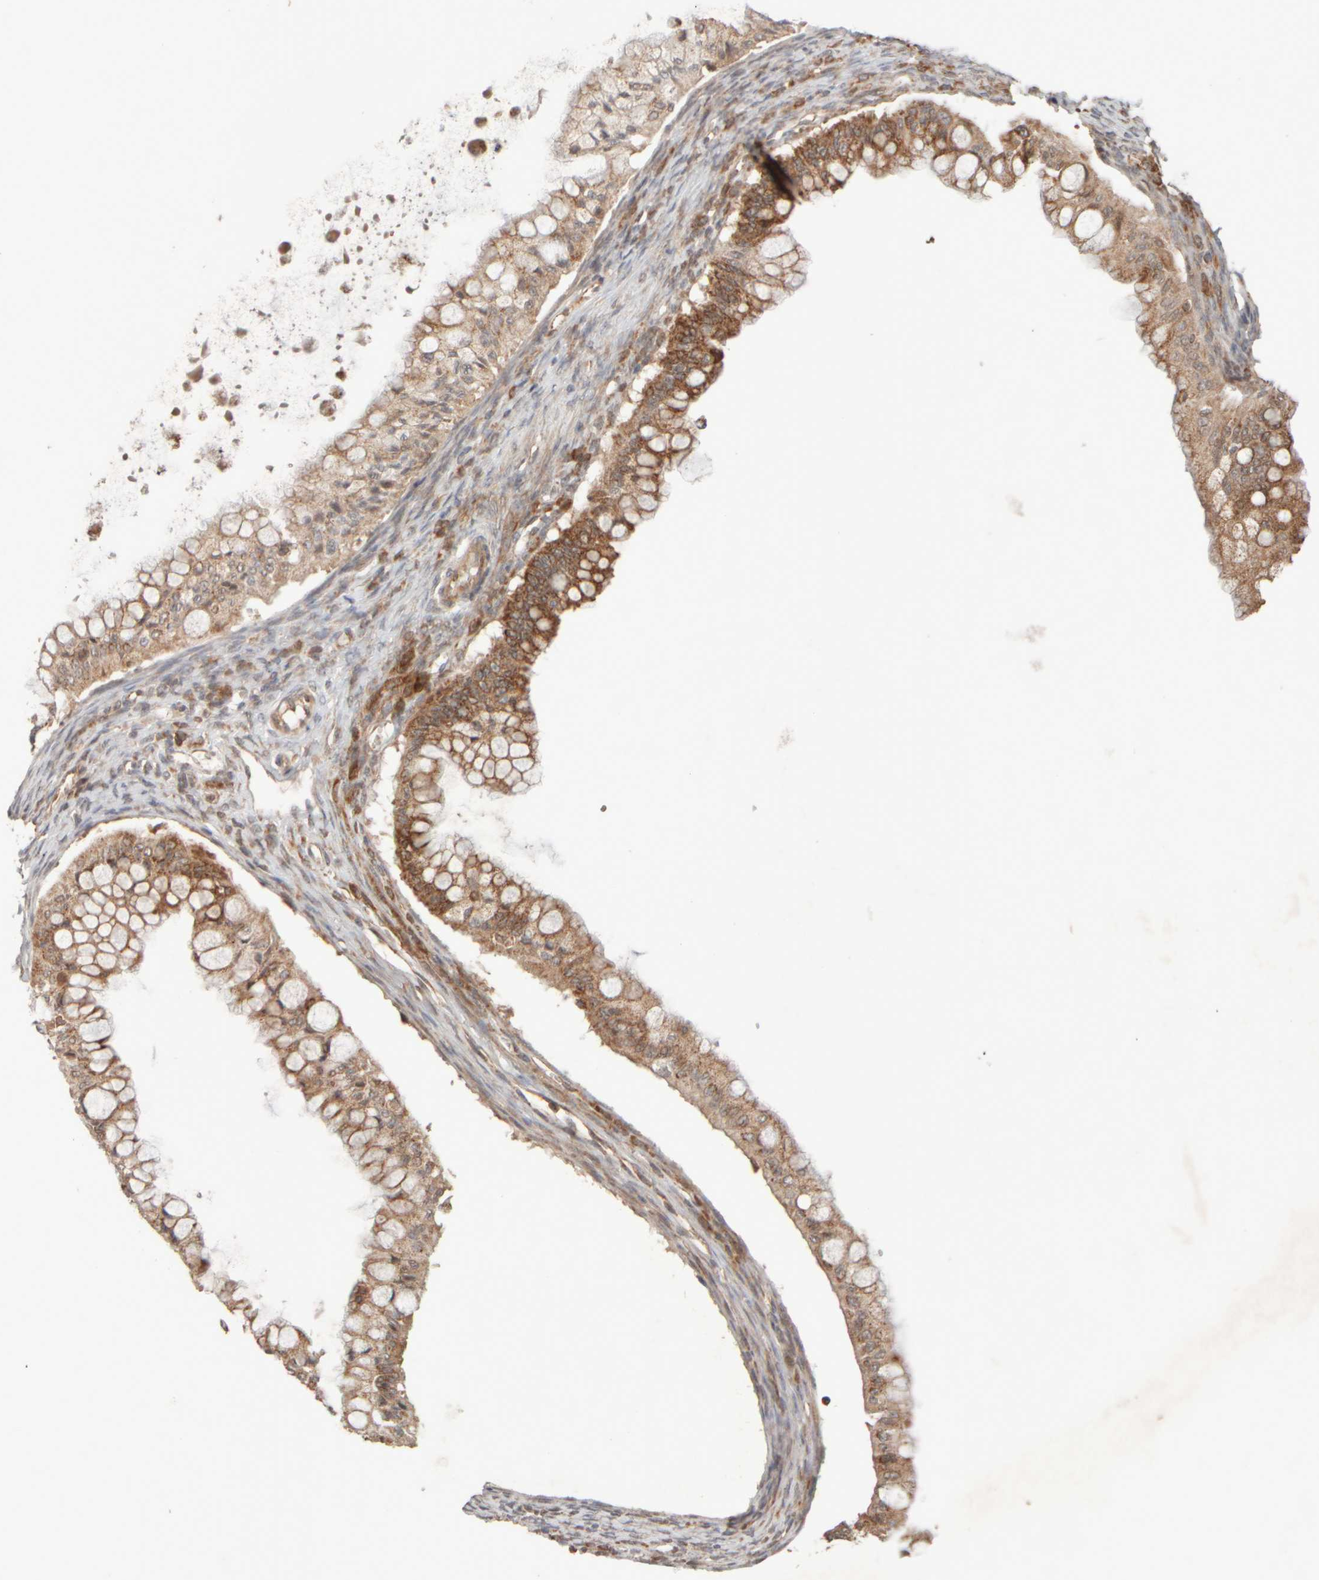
{"staining": {"intensity": "moderate", "quantity": ">75%", "location": "cytoplasmic/membranous"}, "tissue": "ovarian cancer", "cell_type": "Tumor cells", "image_type": "cancer", "snomed": [{"axis": "morphology", "description": "Cystadenocarcinoma, mucinous, NOS"}, {"axis": "topography", "description": "Ovary"}], "caption": "A brown stain shows moderate cytoplasmic/membranous expression of a protein in ovarian cancer (mucinous cystadenocarcinoma) tumor cells.", "gene": "EIF2B3", "patient": {"sex": "female", "age": 57}}